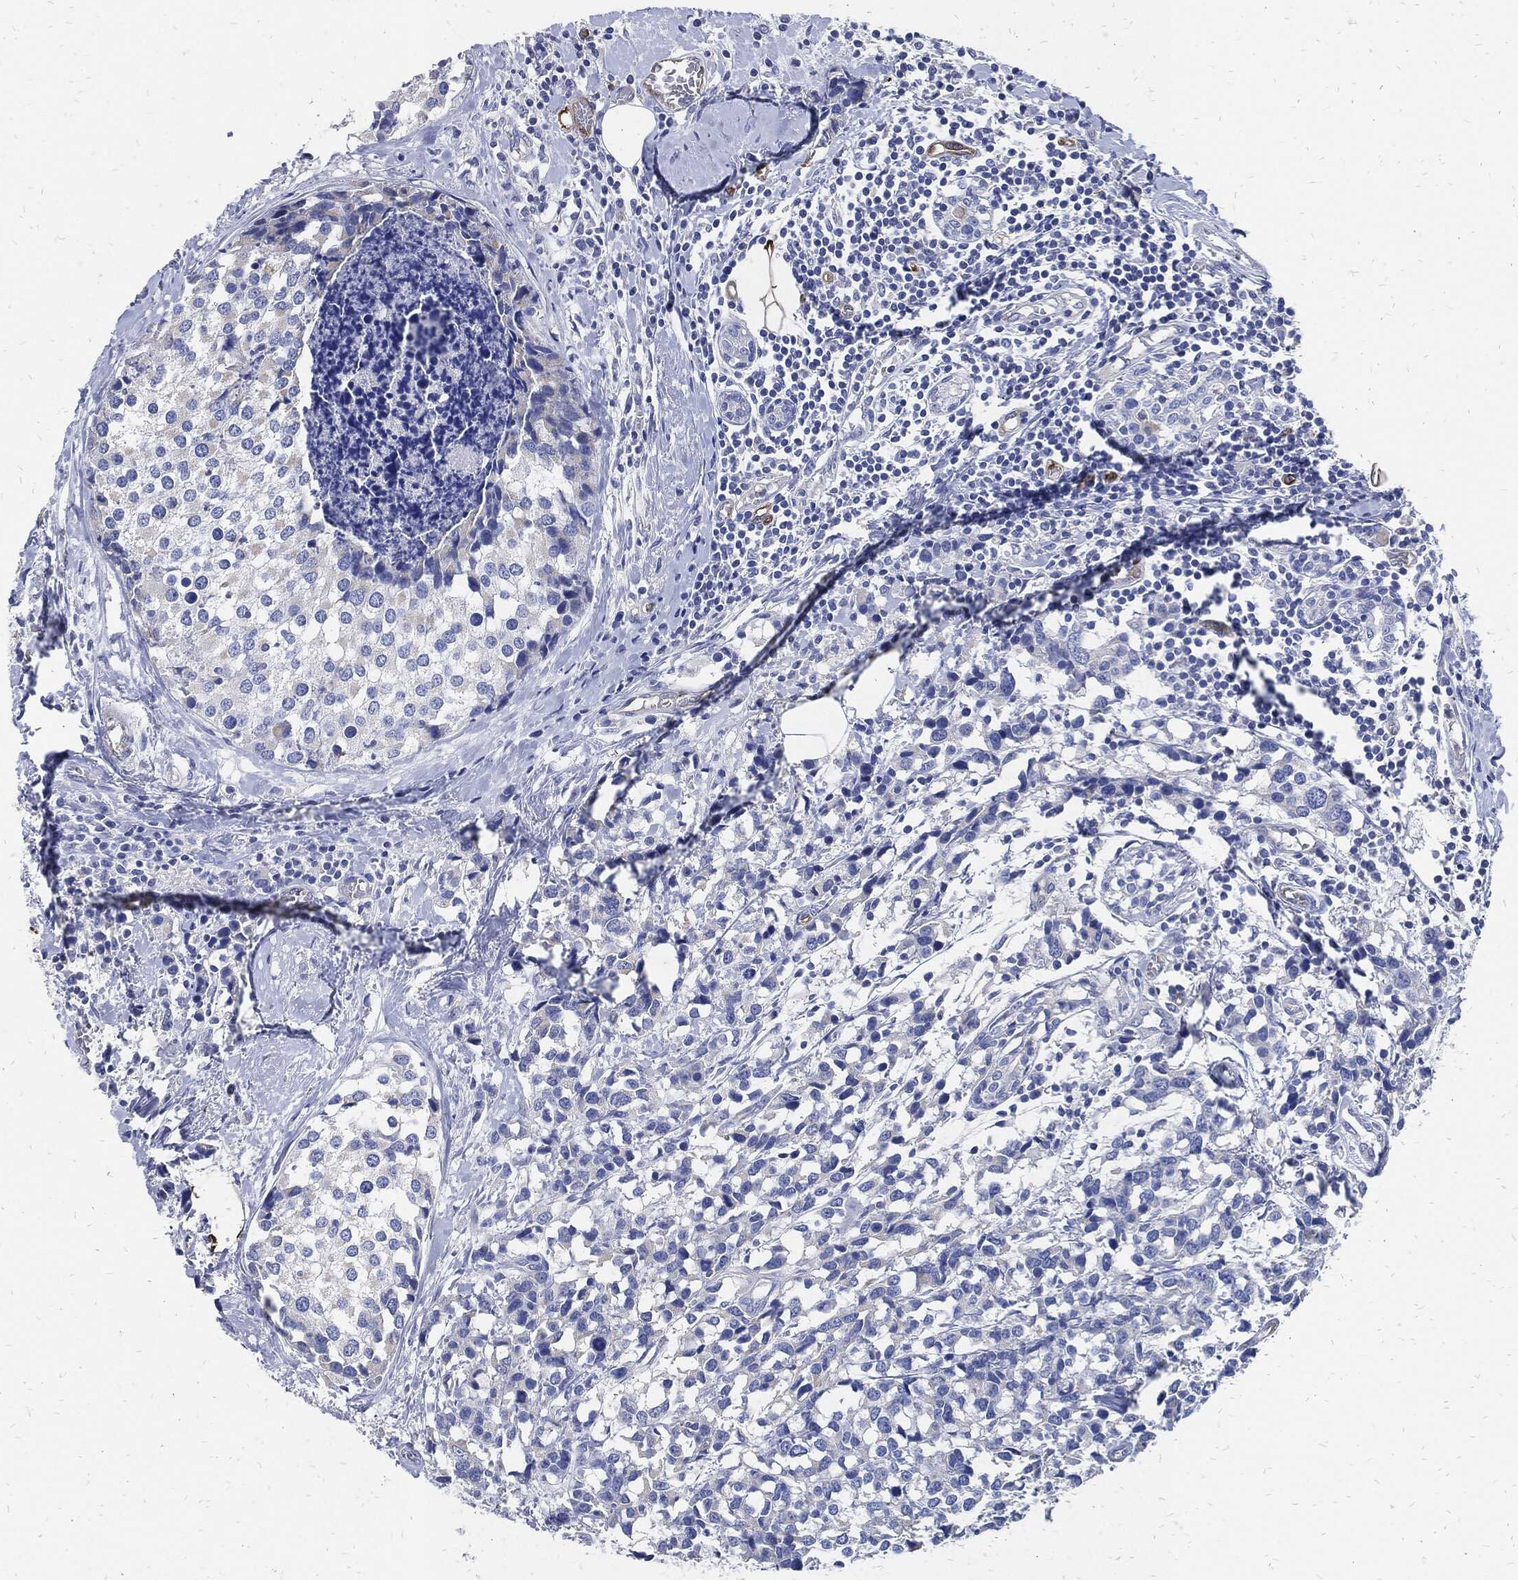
{"staining": {"intensity": "negative", "quantity": "none", "location": "none"}, "tissue": "breast cancer", "cell_type": "Tumor cells", "image_type": "cancer", "snomed": [{"axis": "morphology", "description": "Lobular carcinoma"}, {"axis": "topography", "description": "Breast"}], "caption": "Tumor cells are negative for brown protein staining in breast lobular carcinoma.", "gene": "FABP4", "patient": {"sex": "female", "age": 59}}